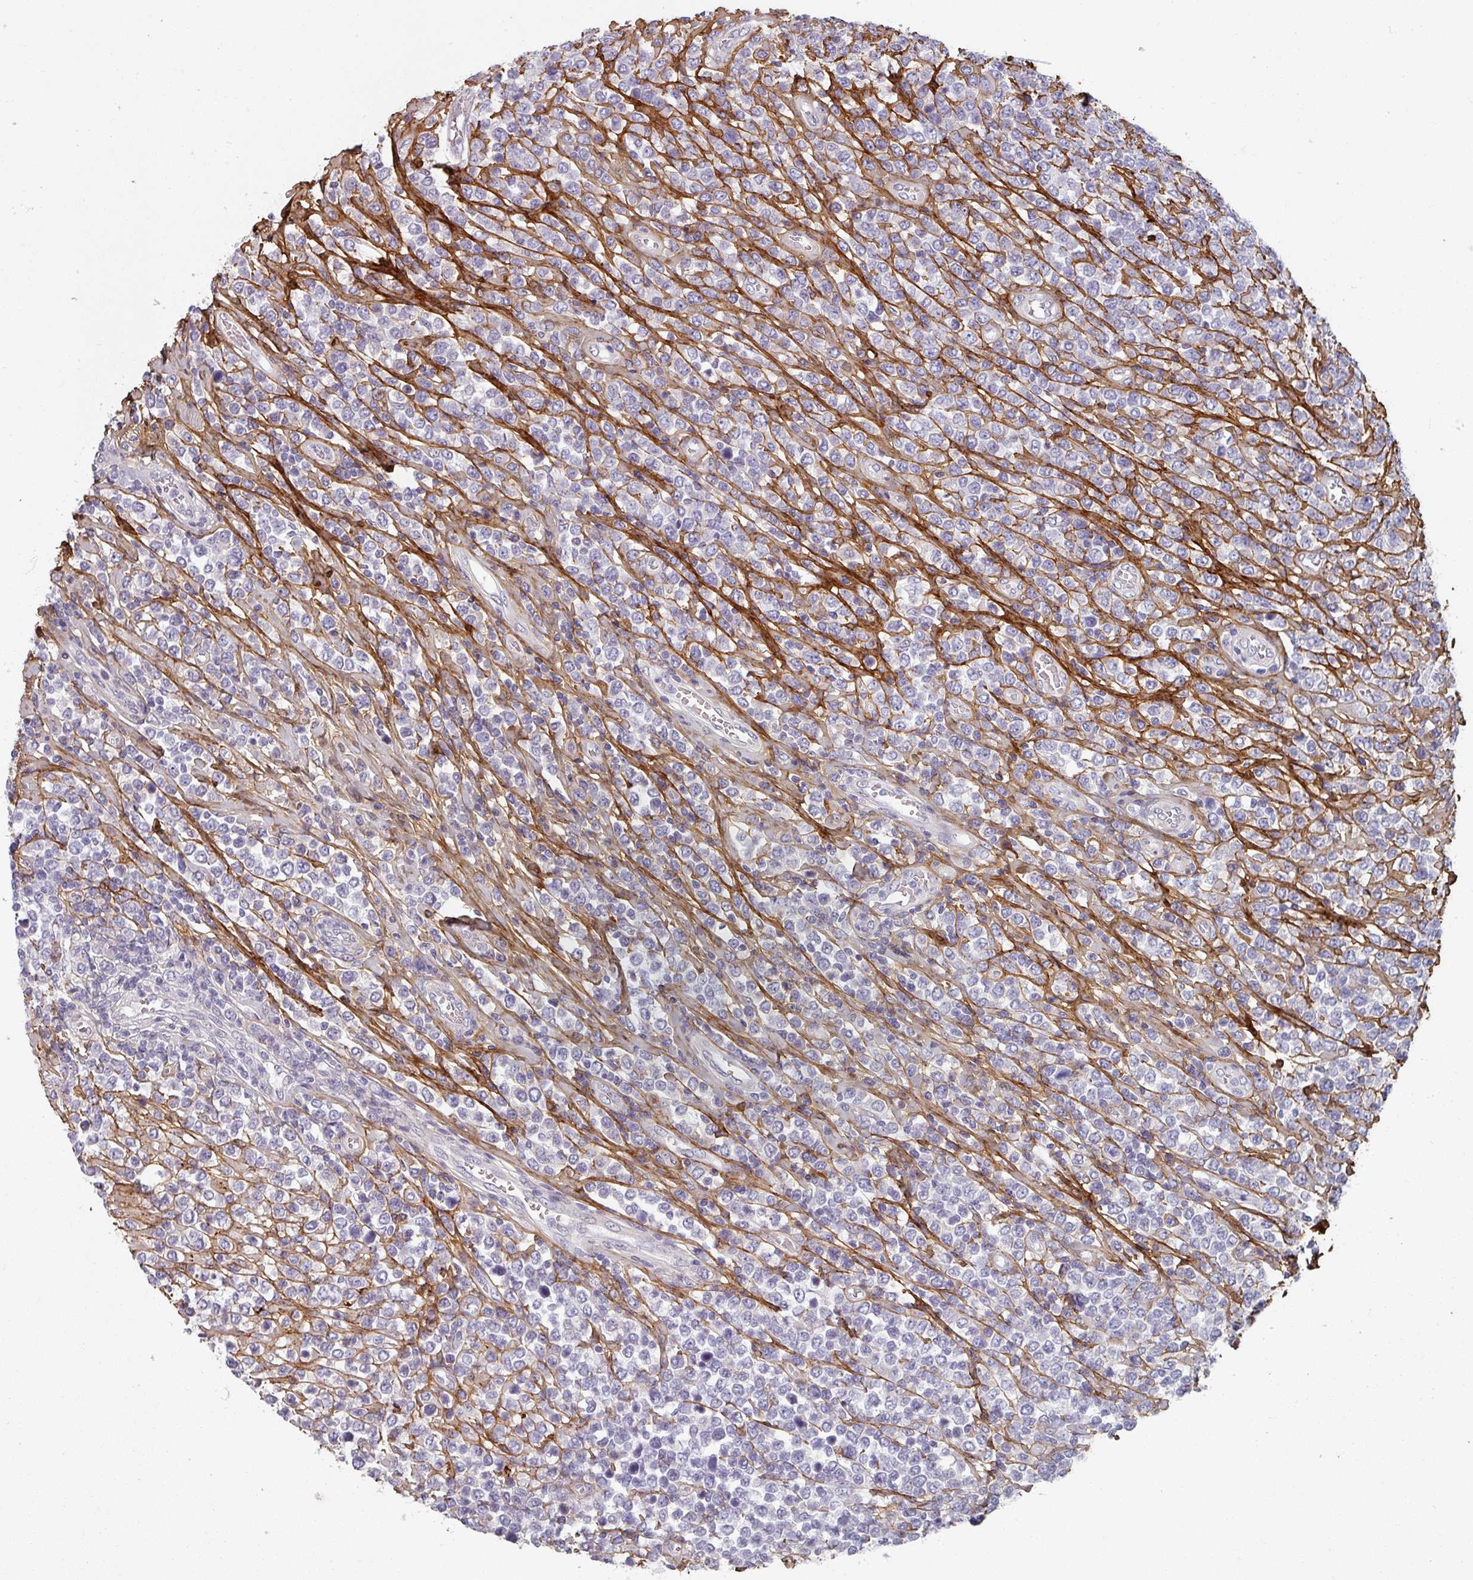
{"staining": {"intensity": "negative", "quantity": "none", "location": "none"}, "tissue": "lymphoma", "cell_type": "Tumor cells", "image_type": "cancer", "snomed": [{"axis": "morphology", "description": "Malignant lymphoma, non-Hodgkin's type, High grade"}, {"axis": "topography", "description": "Soft tissue"}], "caption": "High-grade malignant lymphoma, non-Hodgkin's type stained for a protein using immunohistochemistry (IHC) demonstrates no staining tumor cells.", "gene": "CYB5RL", "patient": {"sex": "female", "age": 56}}